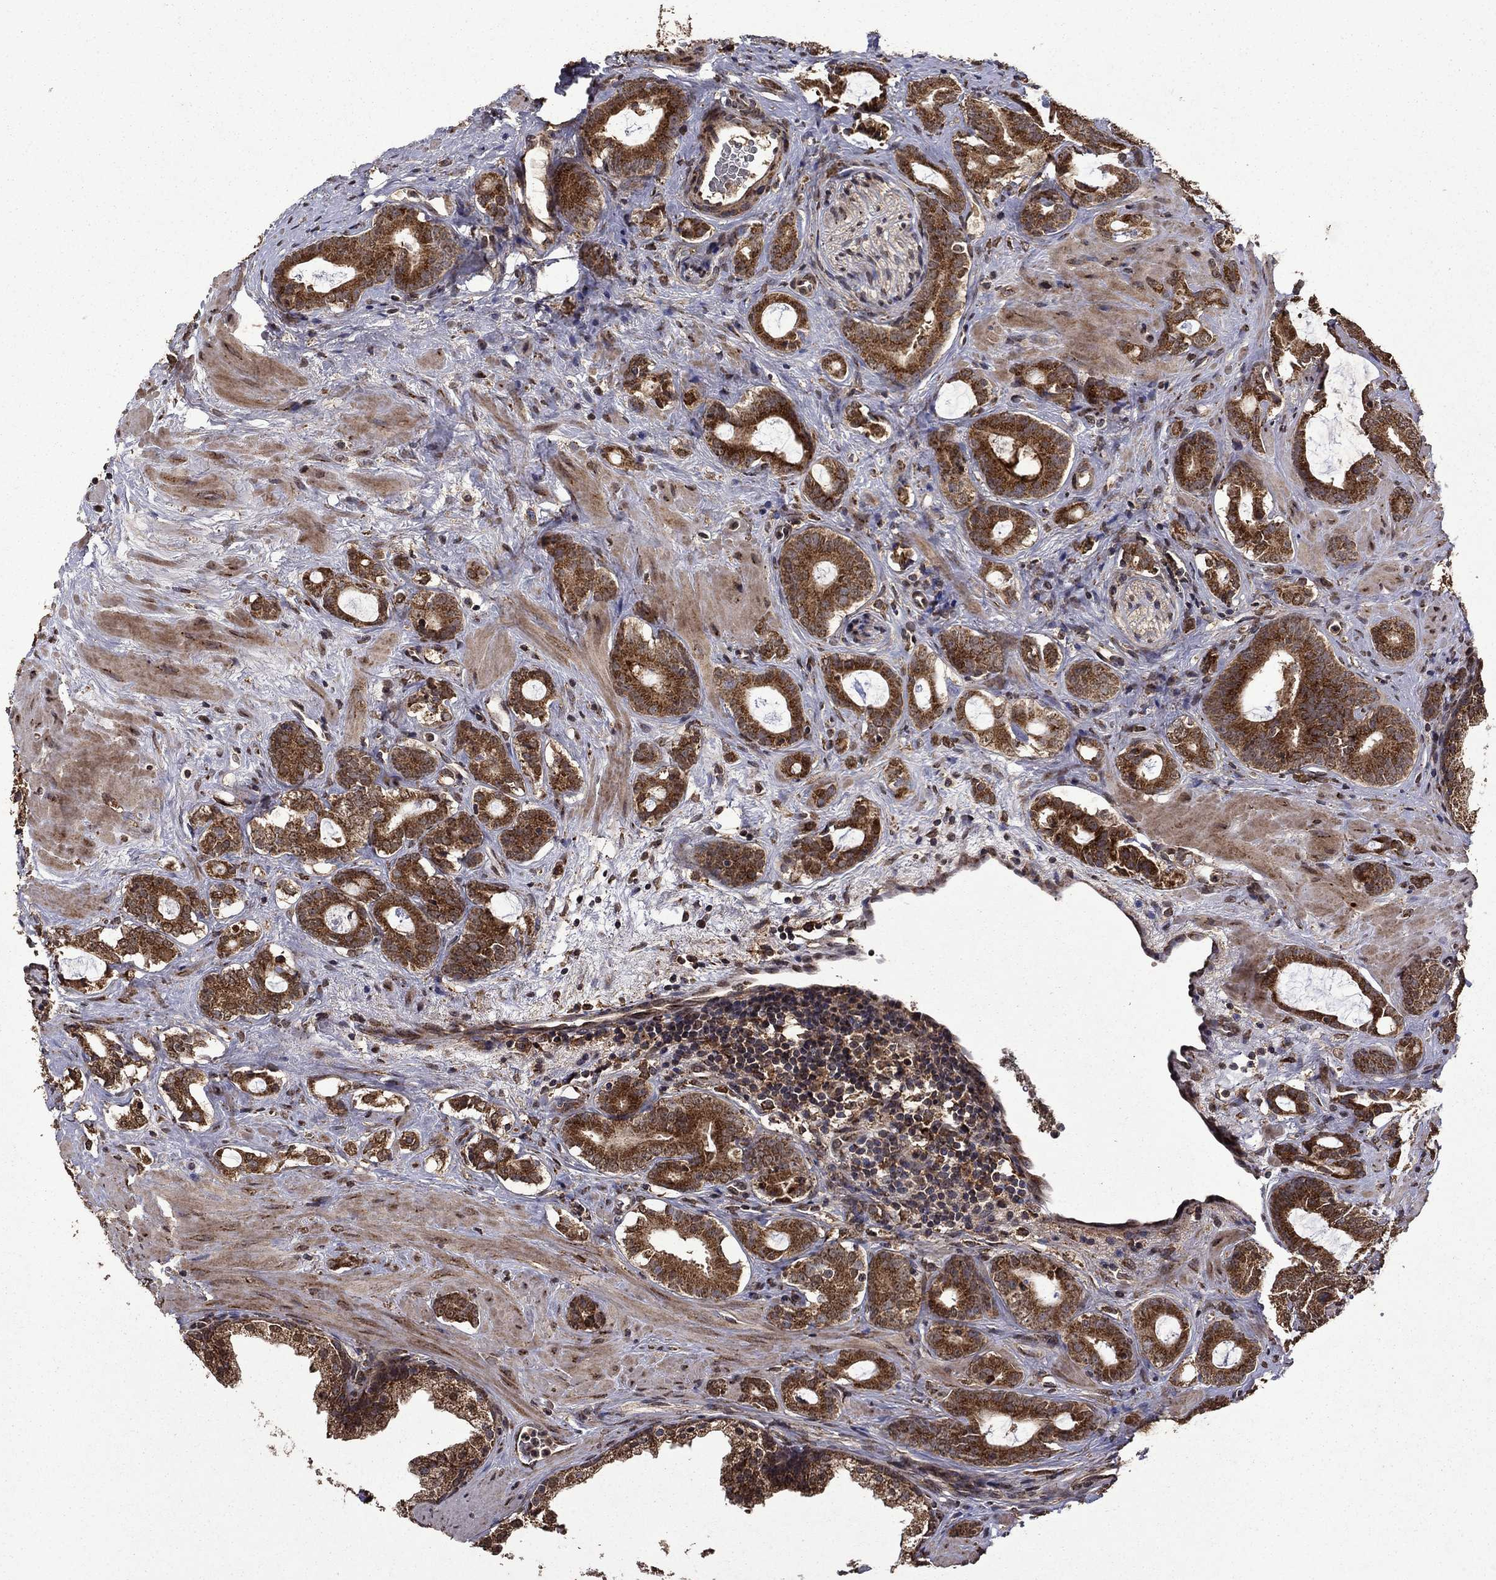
{"staining": {"intensity": "strong", "quantity": ">75%", "location": "cytoplasmic/membranous"}, "tissue": "prostate cancer", "cell_type": "Tumor cells", "image_type": "cancer", "snomed": [{"axis": "morphology", "description": "Adenocarcinoma, NOS"}, {"axis": "topography", "description": "Prostate"}], "caption": "This image exhibits immunohistochemistry (IHC) staining of human prostate cancer (adenocarcinoma), with high strong cytoplasmic/membranous positivity in approximately >75% of tumor cells.", "gene": "ITM2B", "patient": {"sex": "male", "age": 55}}